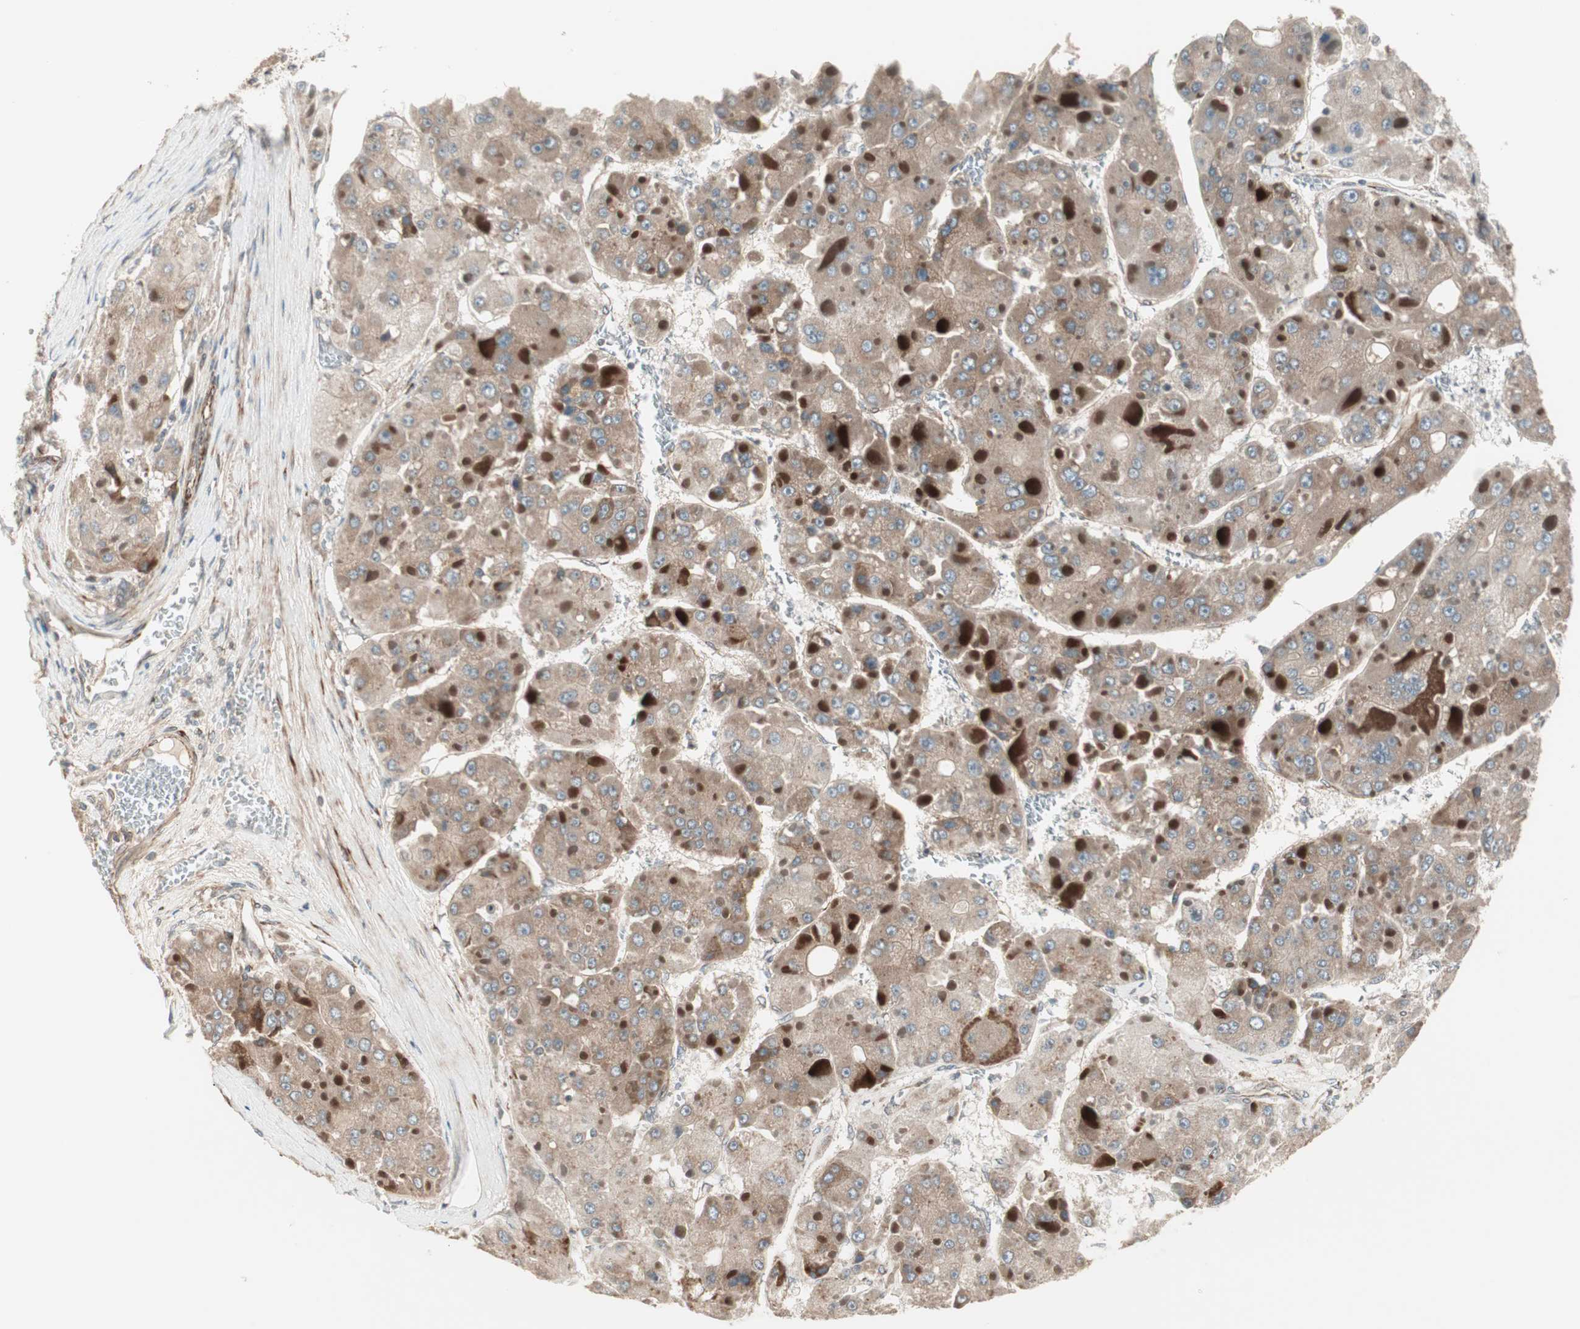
{"staining": {"intensity": "strong", "quantity": "25%-75%", "location": "cytoplasmic/membranous"}, "tissue": "liver cancer", "cell_type": "Tumor cells", "image_type": "cancer", "snomed": [{"axis": "morphology", "description": "Carcinoma, Hepatocellular, NOS"}, {"axis": "topography", "description": "Liver"}], "caption": "Immunohistochemical staining of human liver hepatocellular carcinoma displays strong cytoplasmic/membranous protein positivity in about 25%-75% of tumor cells. (DAB IHC, brown staining for protein, blue staining for nuclei).", "gene": "PPP2R5E", "patient": {"sex": "female", "age": 73}}